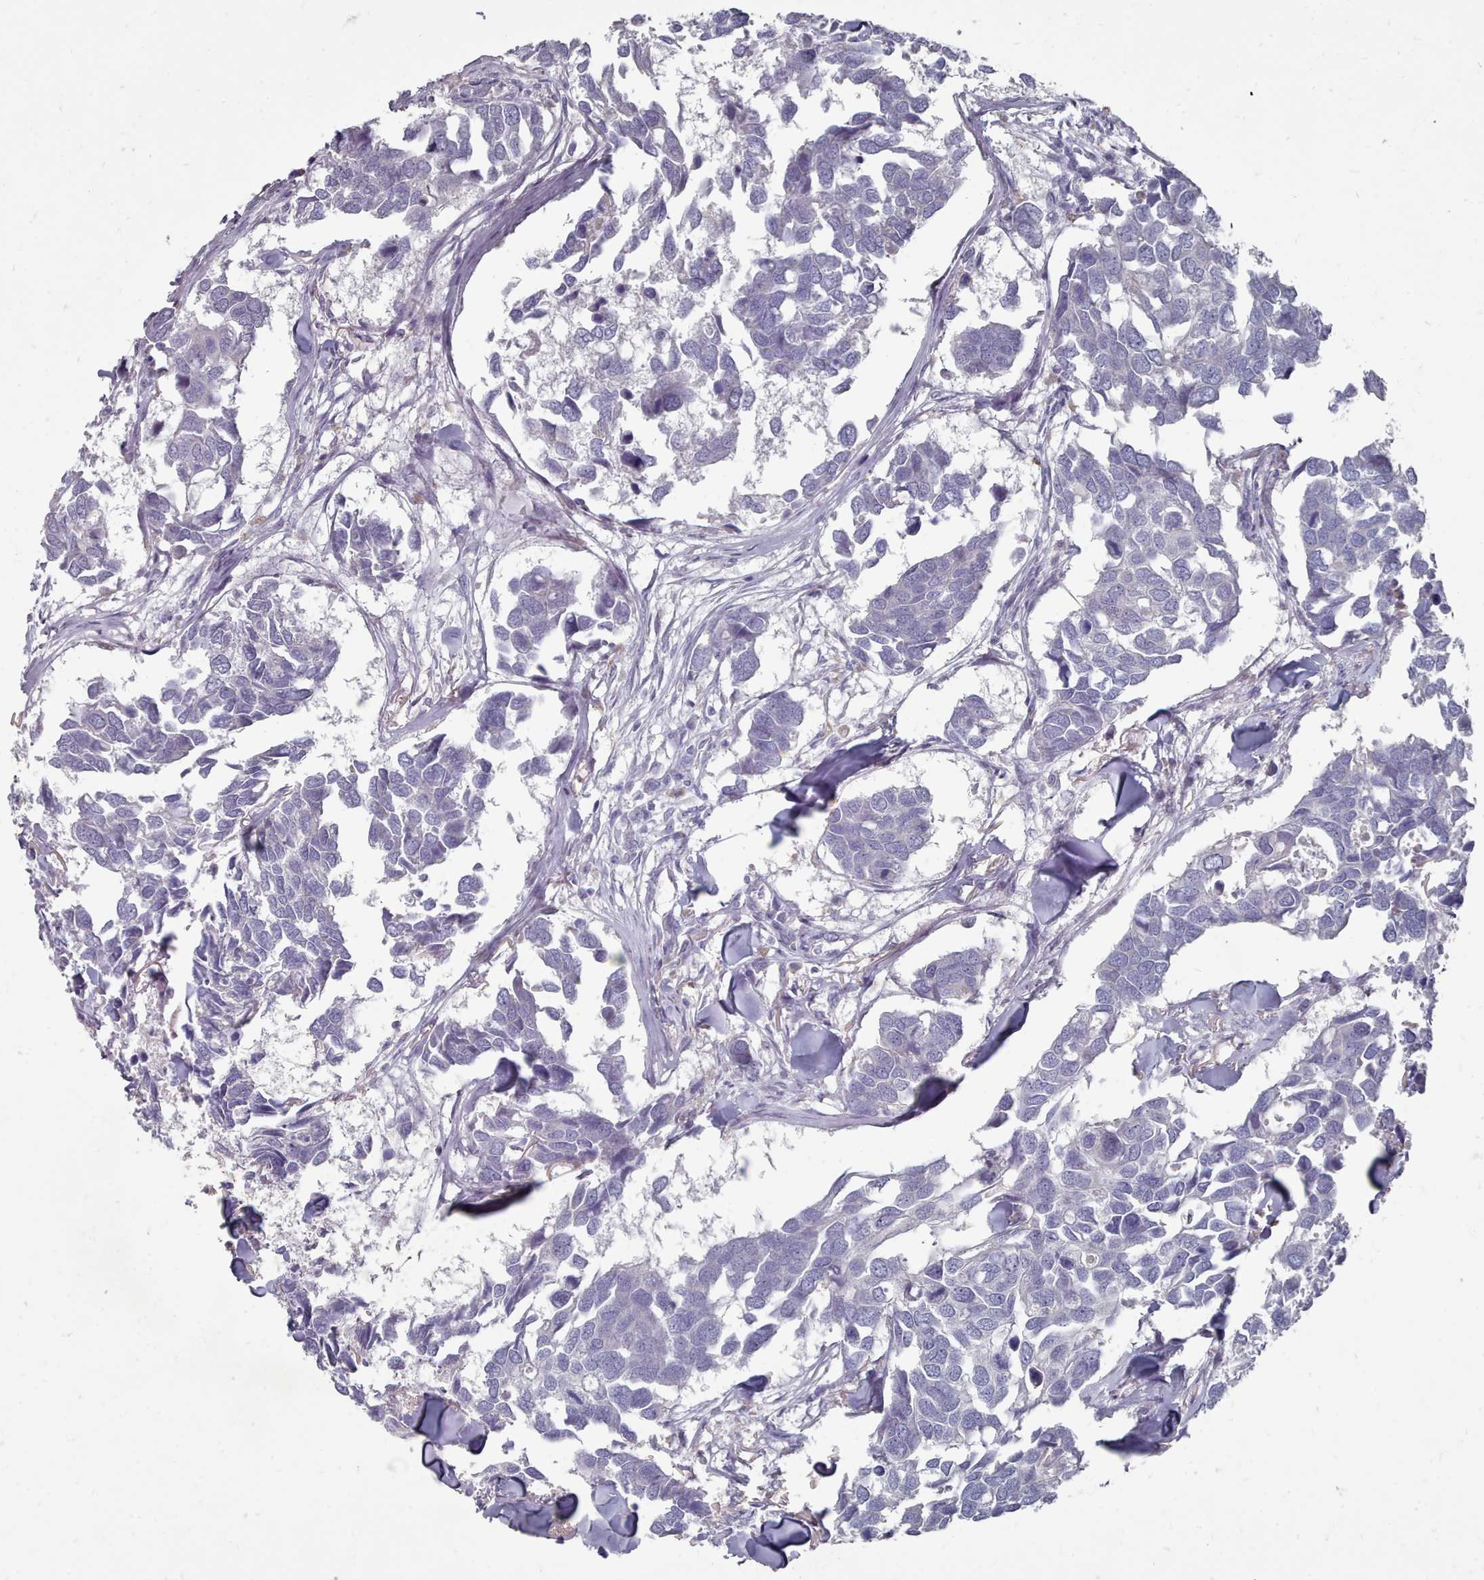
{"staining": {"intensity": "negative", "quantity": "none", "location": "none"}, "tissue": "breast cancer", "cell_type": "Tumor cells", "image_type": "cancer", "snomed": [{"axis": "morphology", "description": "Duct carcinoma"}, {"axis": "topography", "description": "Breast"}], "caption": "Immunohistochemistry histopathology image of neoplastic tissue: breast cancer (invasive ductal carcinoma) stained with DAB (3,3'-diaminobenzidine) exhibits no significant protein positivity in tumor cells.", "gene": "OTULINL", "patient": {"sex": "female", "age": 83}}